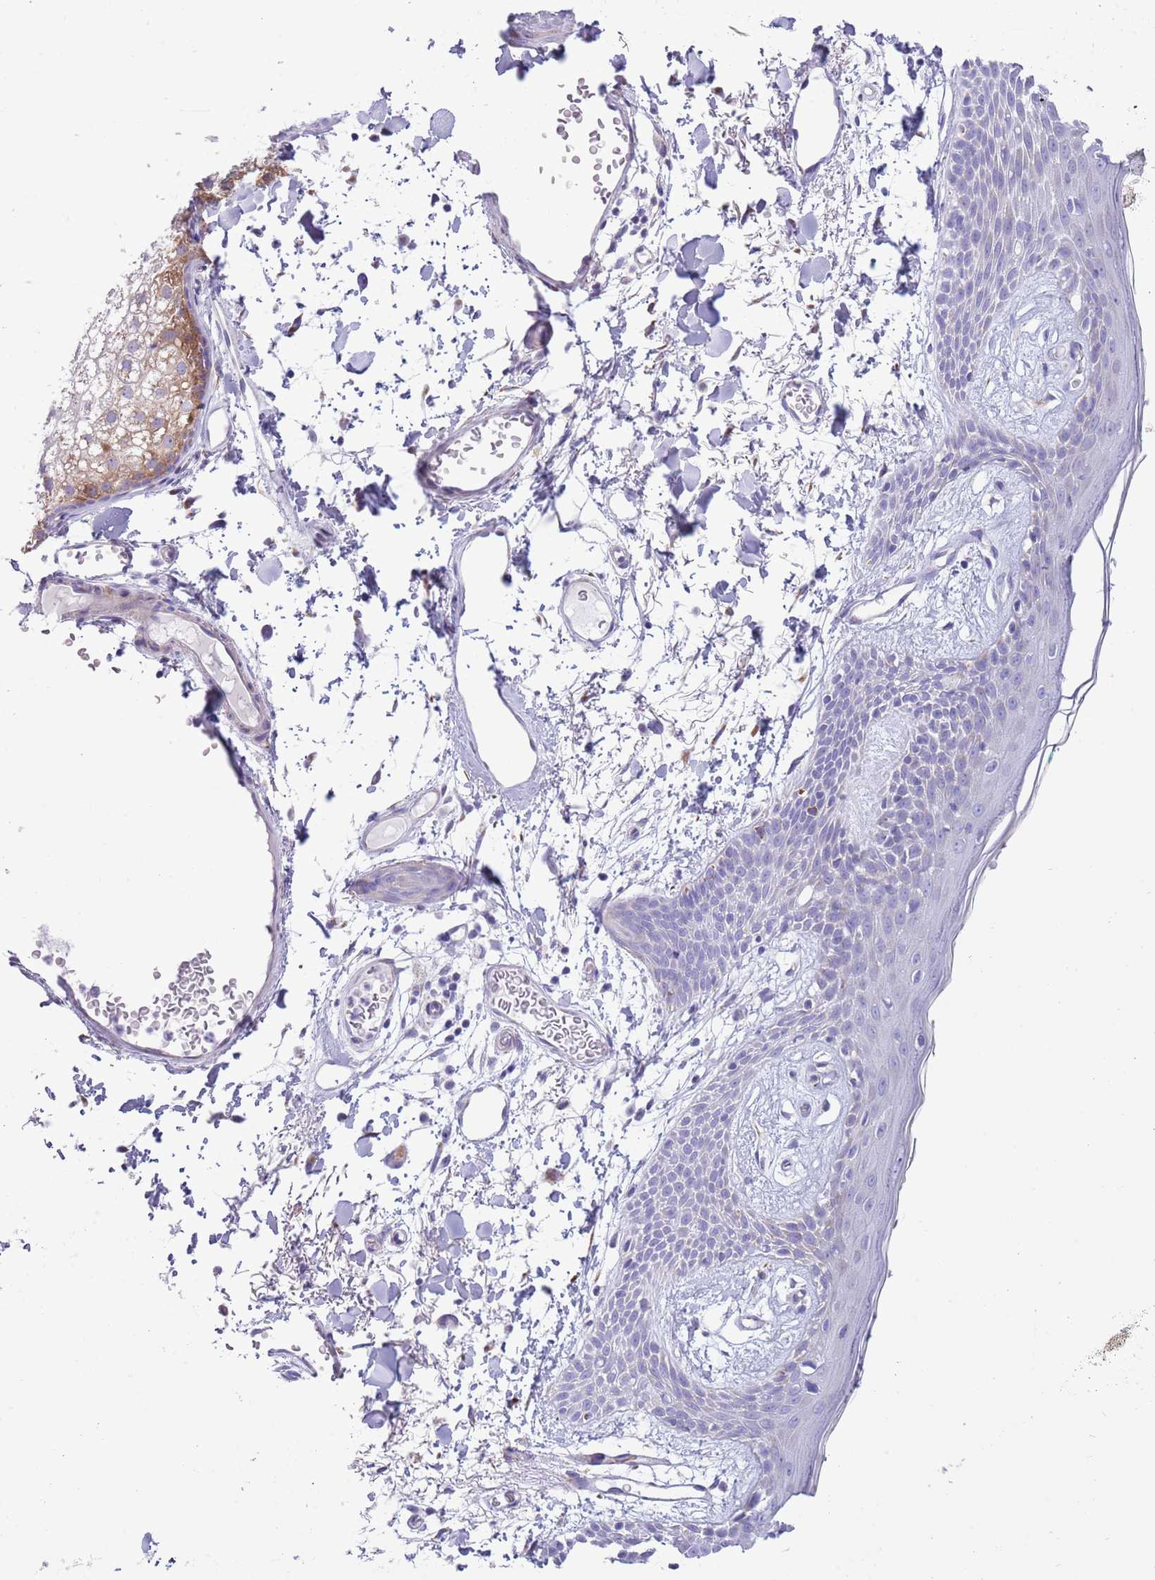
{"staining": {"intensity": "negative", "quantity": "none", "location": "none"}, "tissue": "skin", "cell_type": "Fibroblasts", "image_type": "normal", "snomed": [{"axis": "morphology", "description": "Normal tissue, NOS"}, {"axis": "topography", "description": "Skin"}], "caption": "There is no significant positivity in fibroblasts of skin. (DAB immunohistochemistry (IHC), high magnification).", "gene": "MOCOS", "patient": {"sex": "male", "age": 79}}